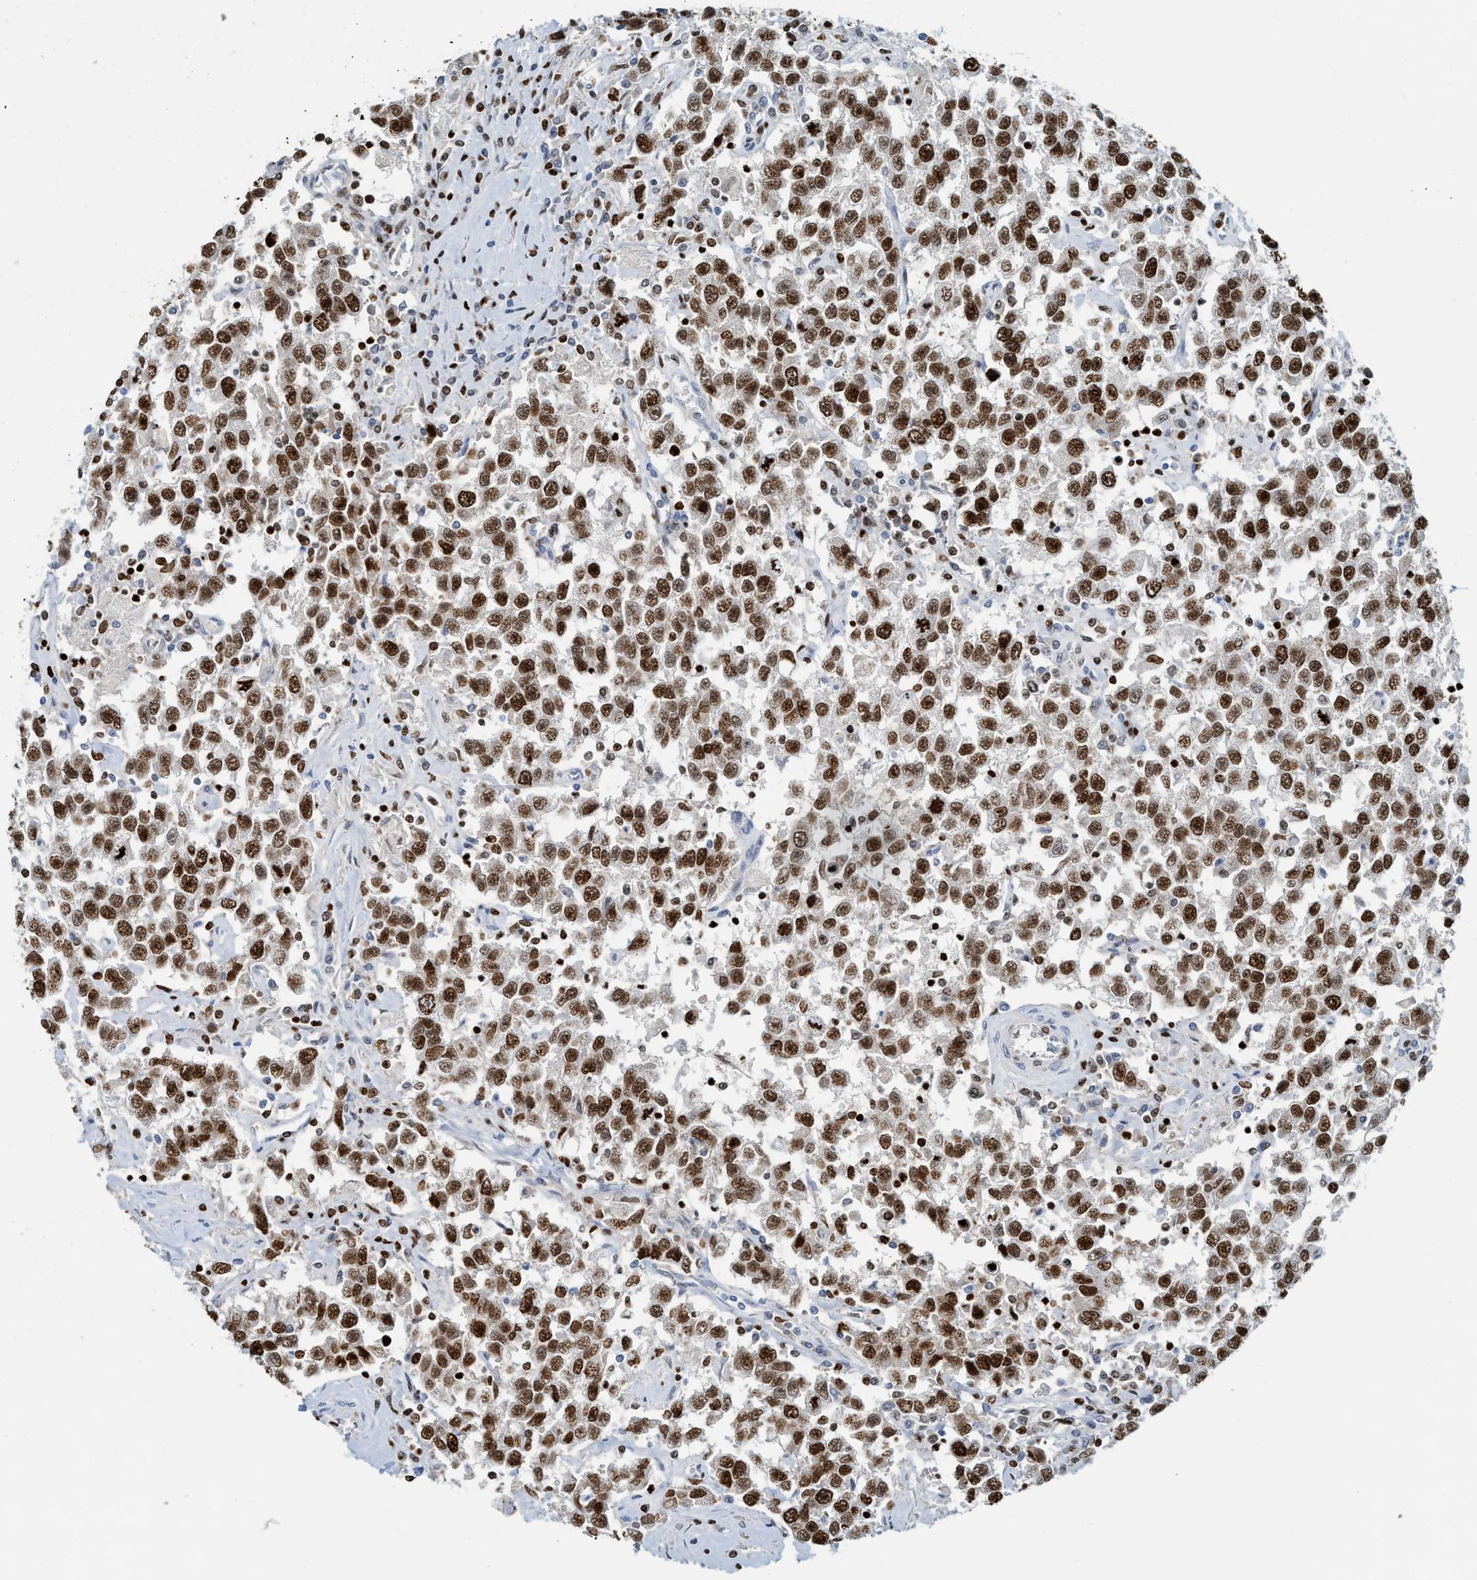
{"staining": {"intensity": "strong", "quantity": ">75%", "location": "nuclear"}, "tissue": "testis cancer", "cell_type": "Tumor cells", "image_type": "cancer", "snomed": [{"axis": "morphology", "description": "Seminoma, NOS"}, {"axis": "topography", "description": "Testis"}], "caption": "Seminoma (testis) stained for a protein (brown) demonstrates strong nuclear positive positivity in approximately >75% of tumor cells.", "gene": "SH3D19", "patient": {"sex": "male", "age": 41}}